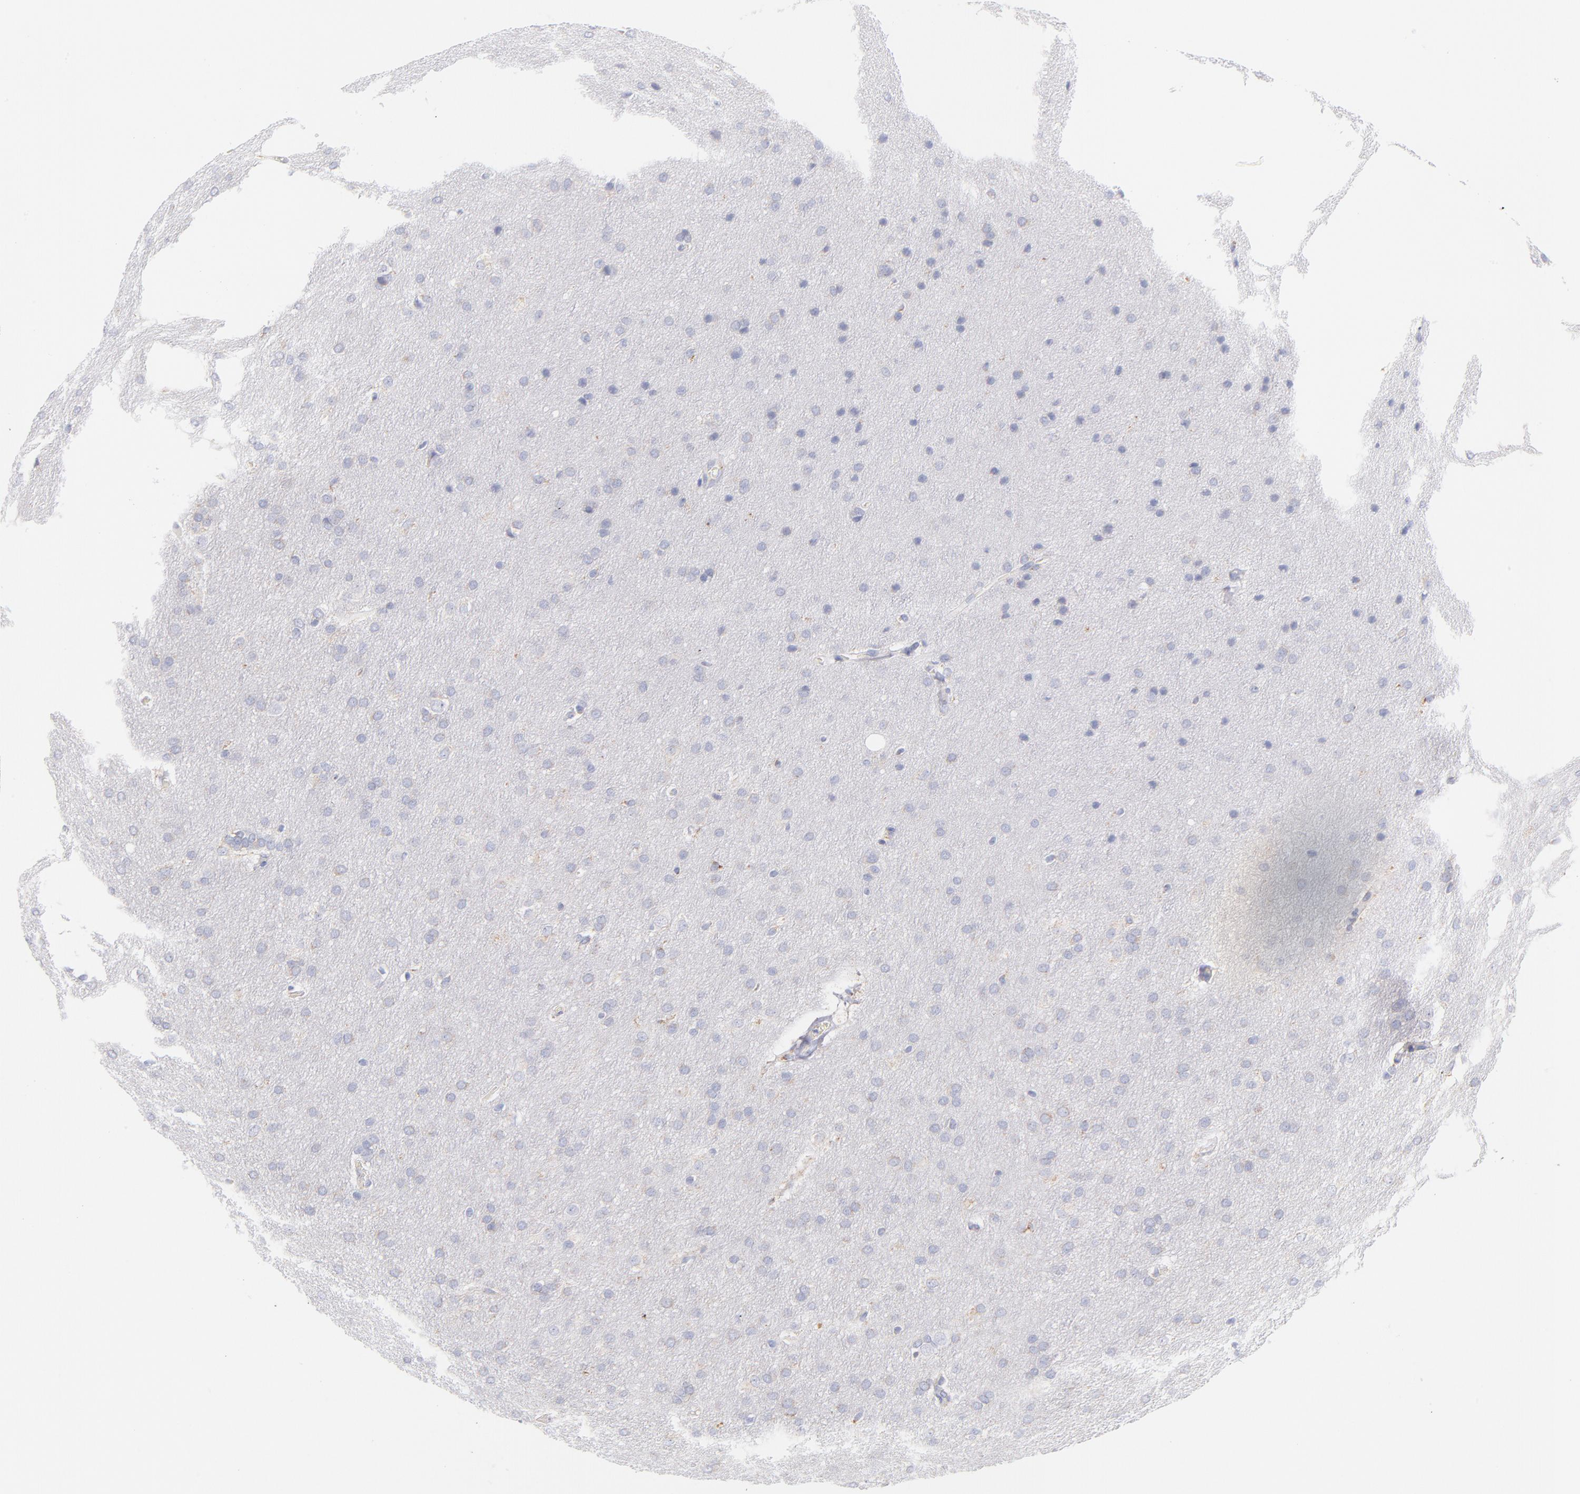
{"staining": {"intensity": "negative", "quantity": "none", "location": "none"}, "tissue": "glioma", "cell_type": "Tumor cells", "image_type": "cancer", "snomed": [{"axis": "morphology", "description": "Glioma, malignant, Low grade"}, {"axis": "topography", "description": "Brain"}], "caption": "Tumor cells are negative for protein expression in human malignant glioma (low-grade).", "gene": "AIFM1", "patient": {"sex": "female", "age": 32}}